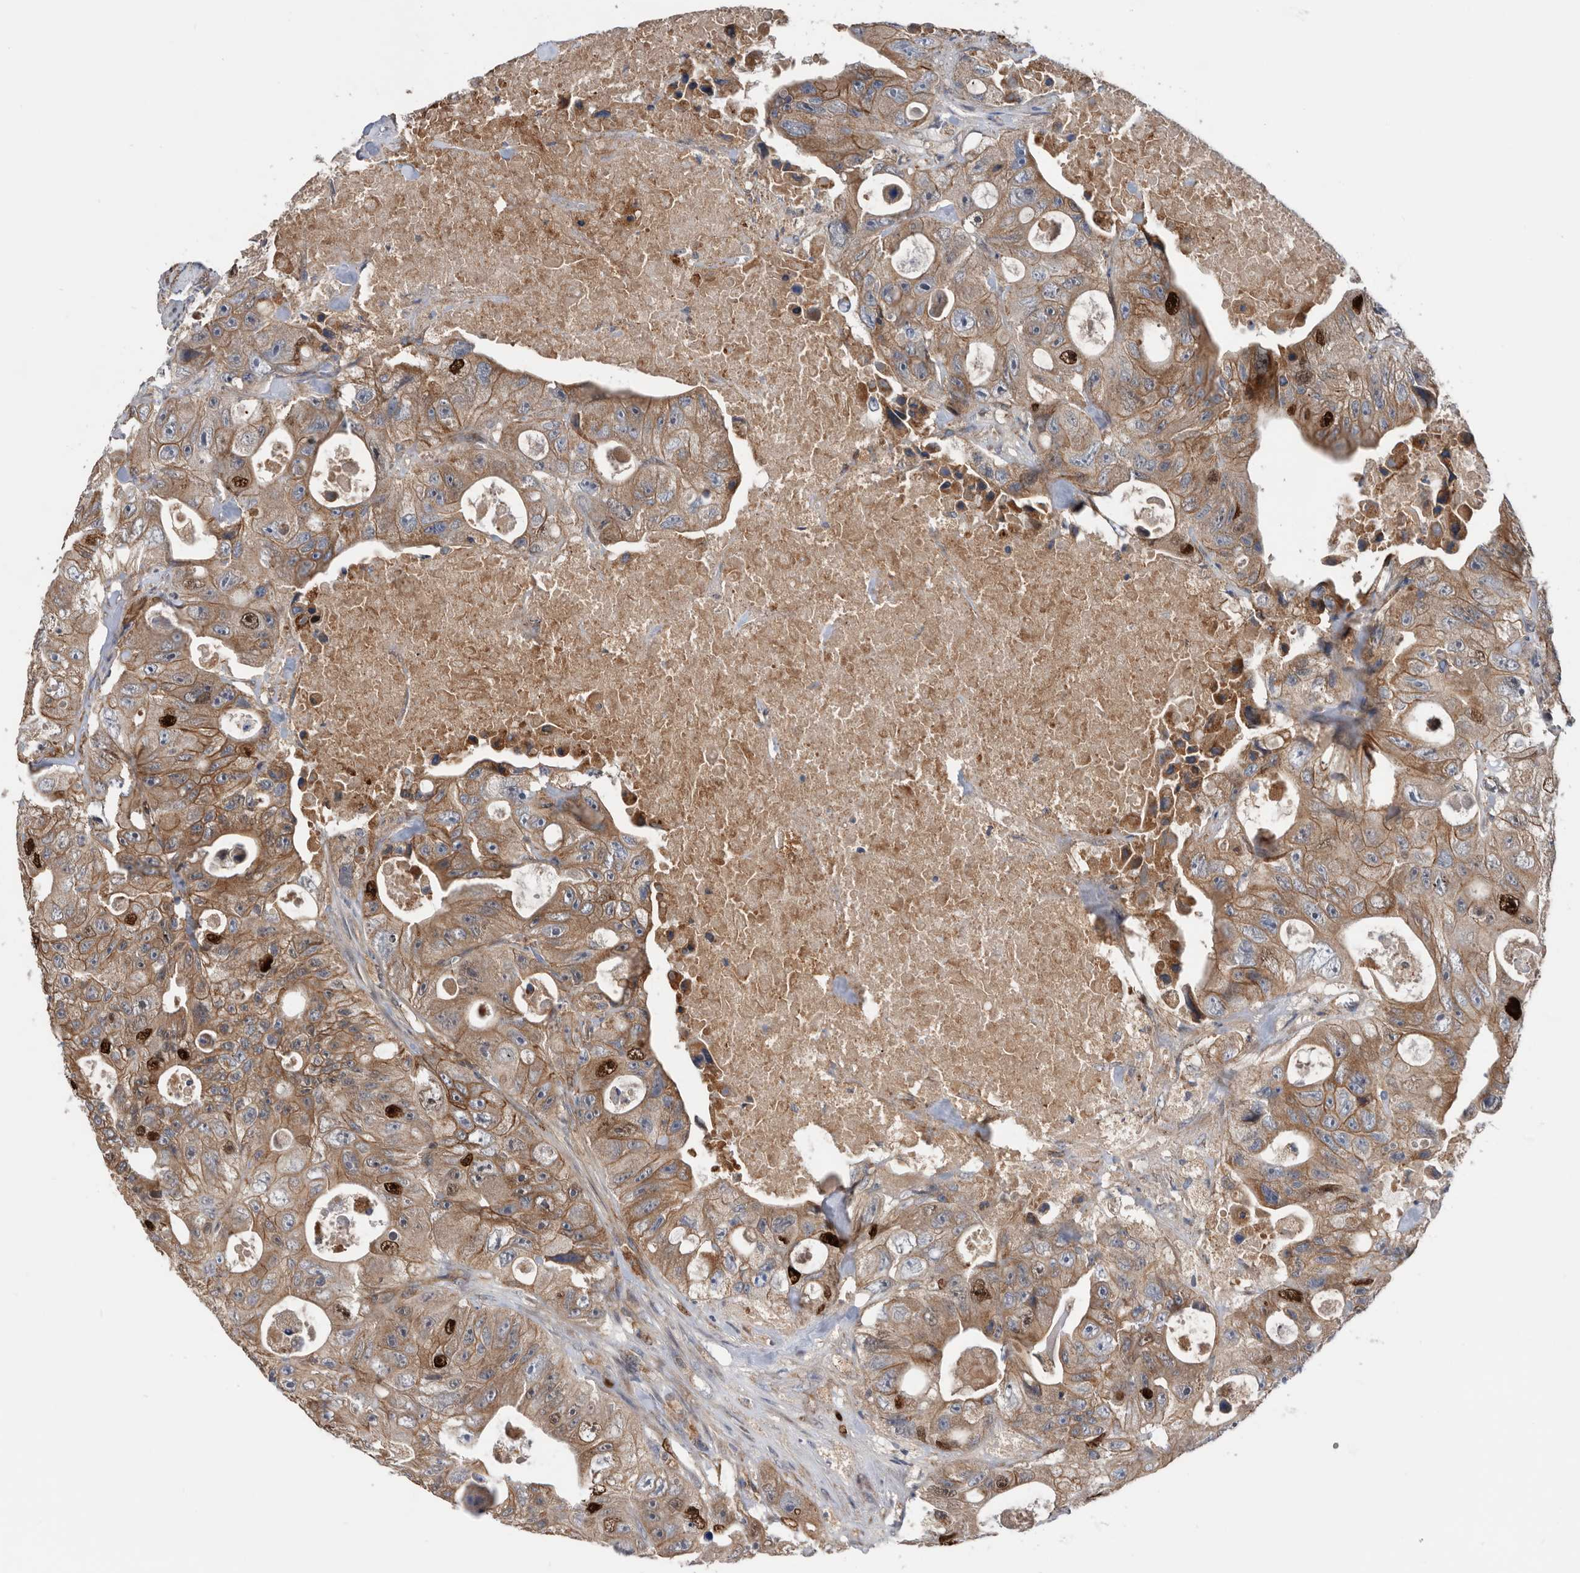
{"staining": {"intensity": "moderate", "quantity": ">75%", "location": "cytoplasmic/membranous,nuclear"}, "tissue": "colorectal cancer", "cell_type": "Tumor cells", "image_type": "cancer", "snomed": [{"axis": "morphology", "description": "Adenocarcinoma, NOS"}, {"axis": "topography", "description": "Colon"}], "caption": "Immunohistochemical staining of human colorectal adenocarcinoma displays medium levels of moderate cytoplasmic/membranous and nuclear expression in about >75% of tumor cells.", "gene": "ATAD2", "patient": {"sex": "female", "age": 46}}